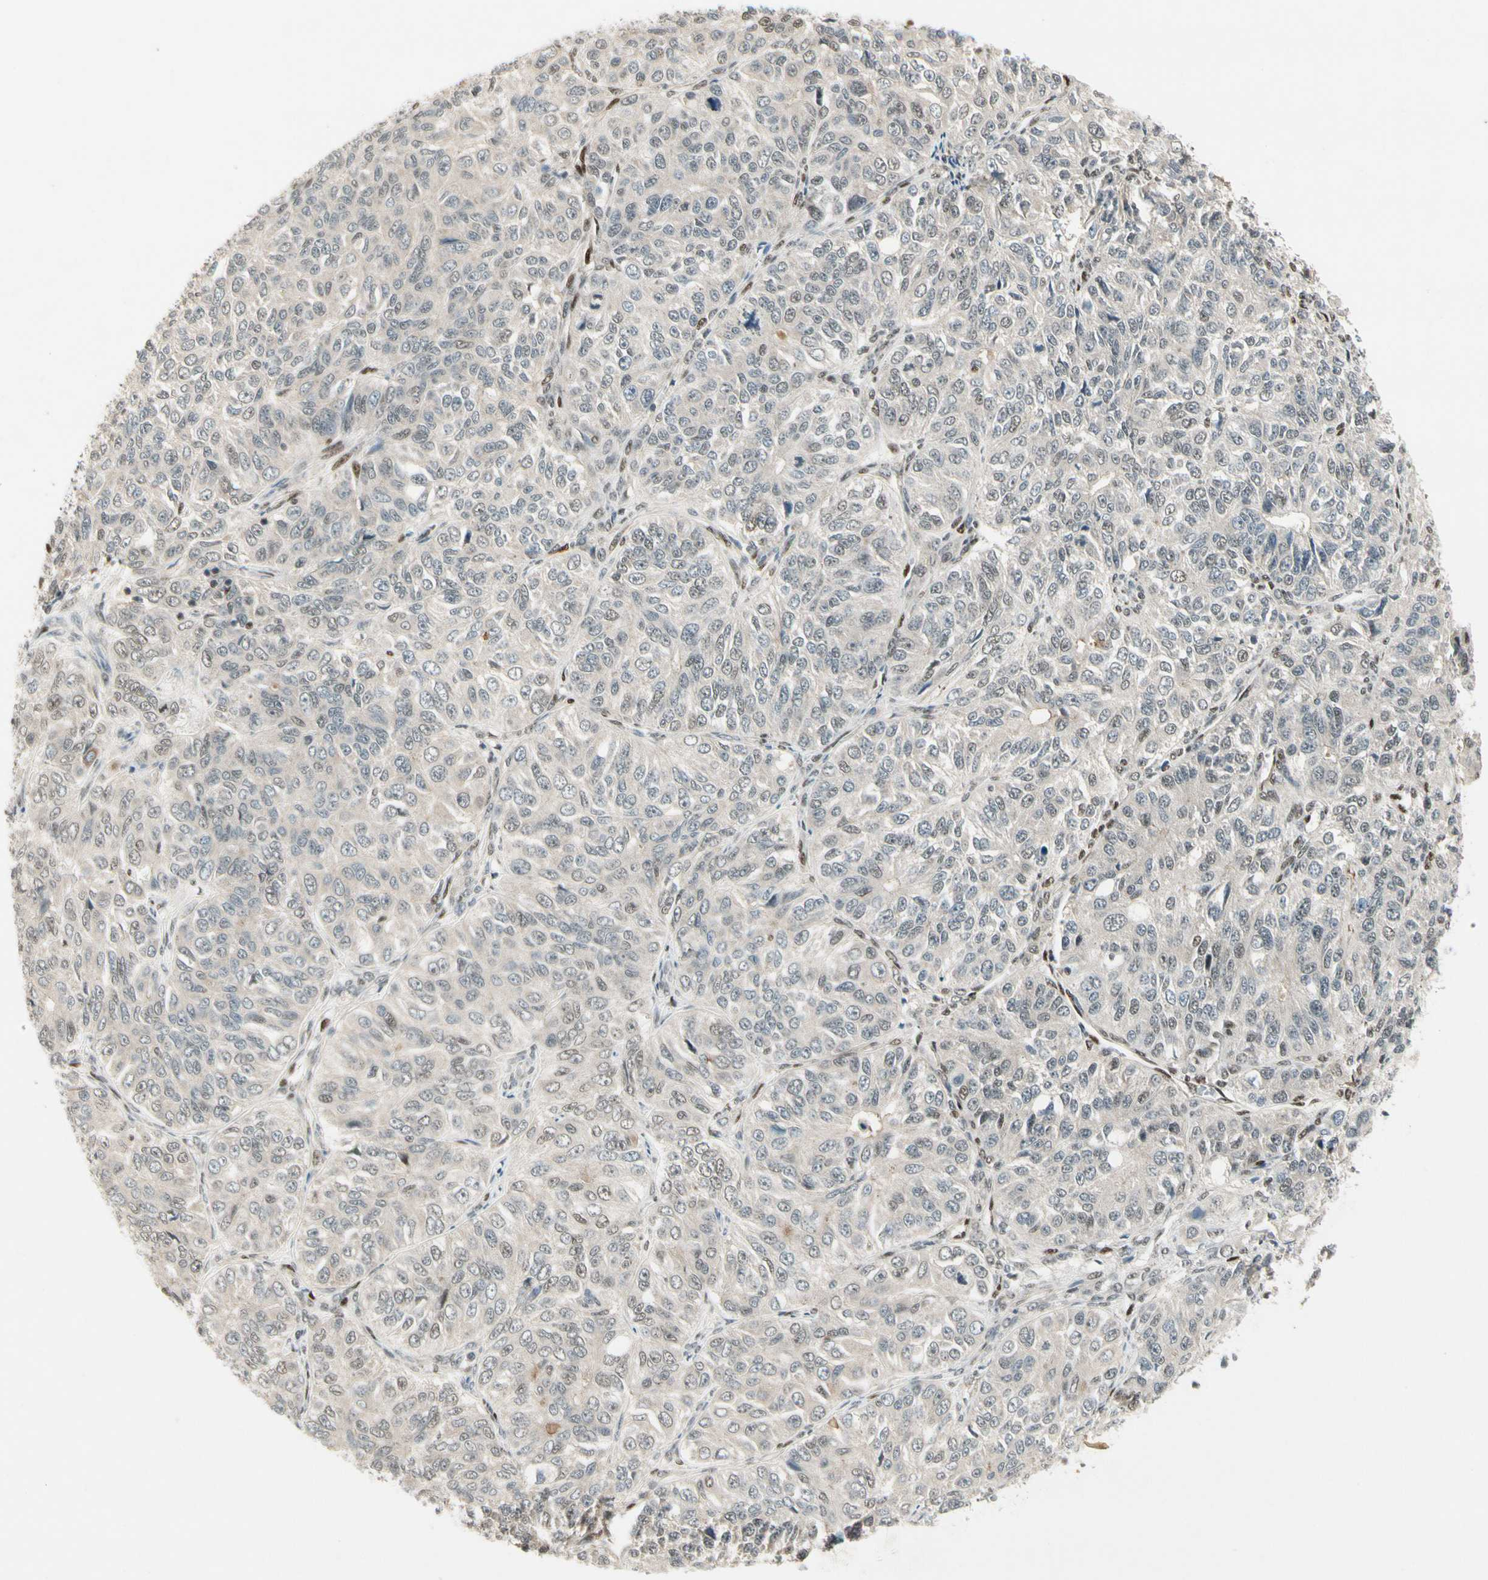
{"staining": {"intensity": "negative", "quantity": "none", "location": "none"}, "tissue": "ovarian cancer", "cell_type": "Tumor cells", "image_type": "cancer", "snomed": [{"axis": "morphology", "description": "Carcinoma, endometroid"}, {"axis": "topography", "description": "Ovary"}], "caption": "Human endometroid carcinoma (ovarian) stained for a protein using IHC displays no staining in tumor cells.", "gene": "CDK11A", "patient": {"sex": "female", "age": 51}}